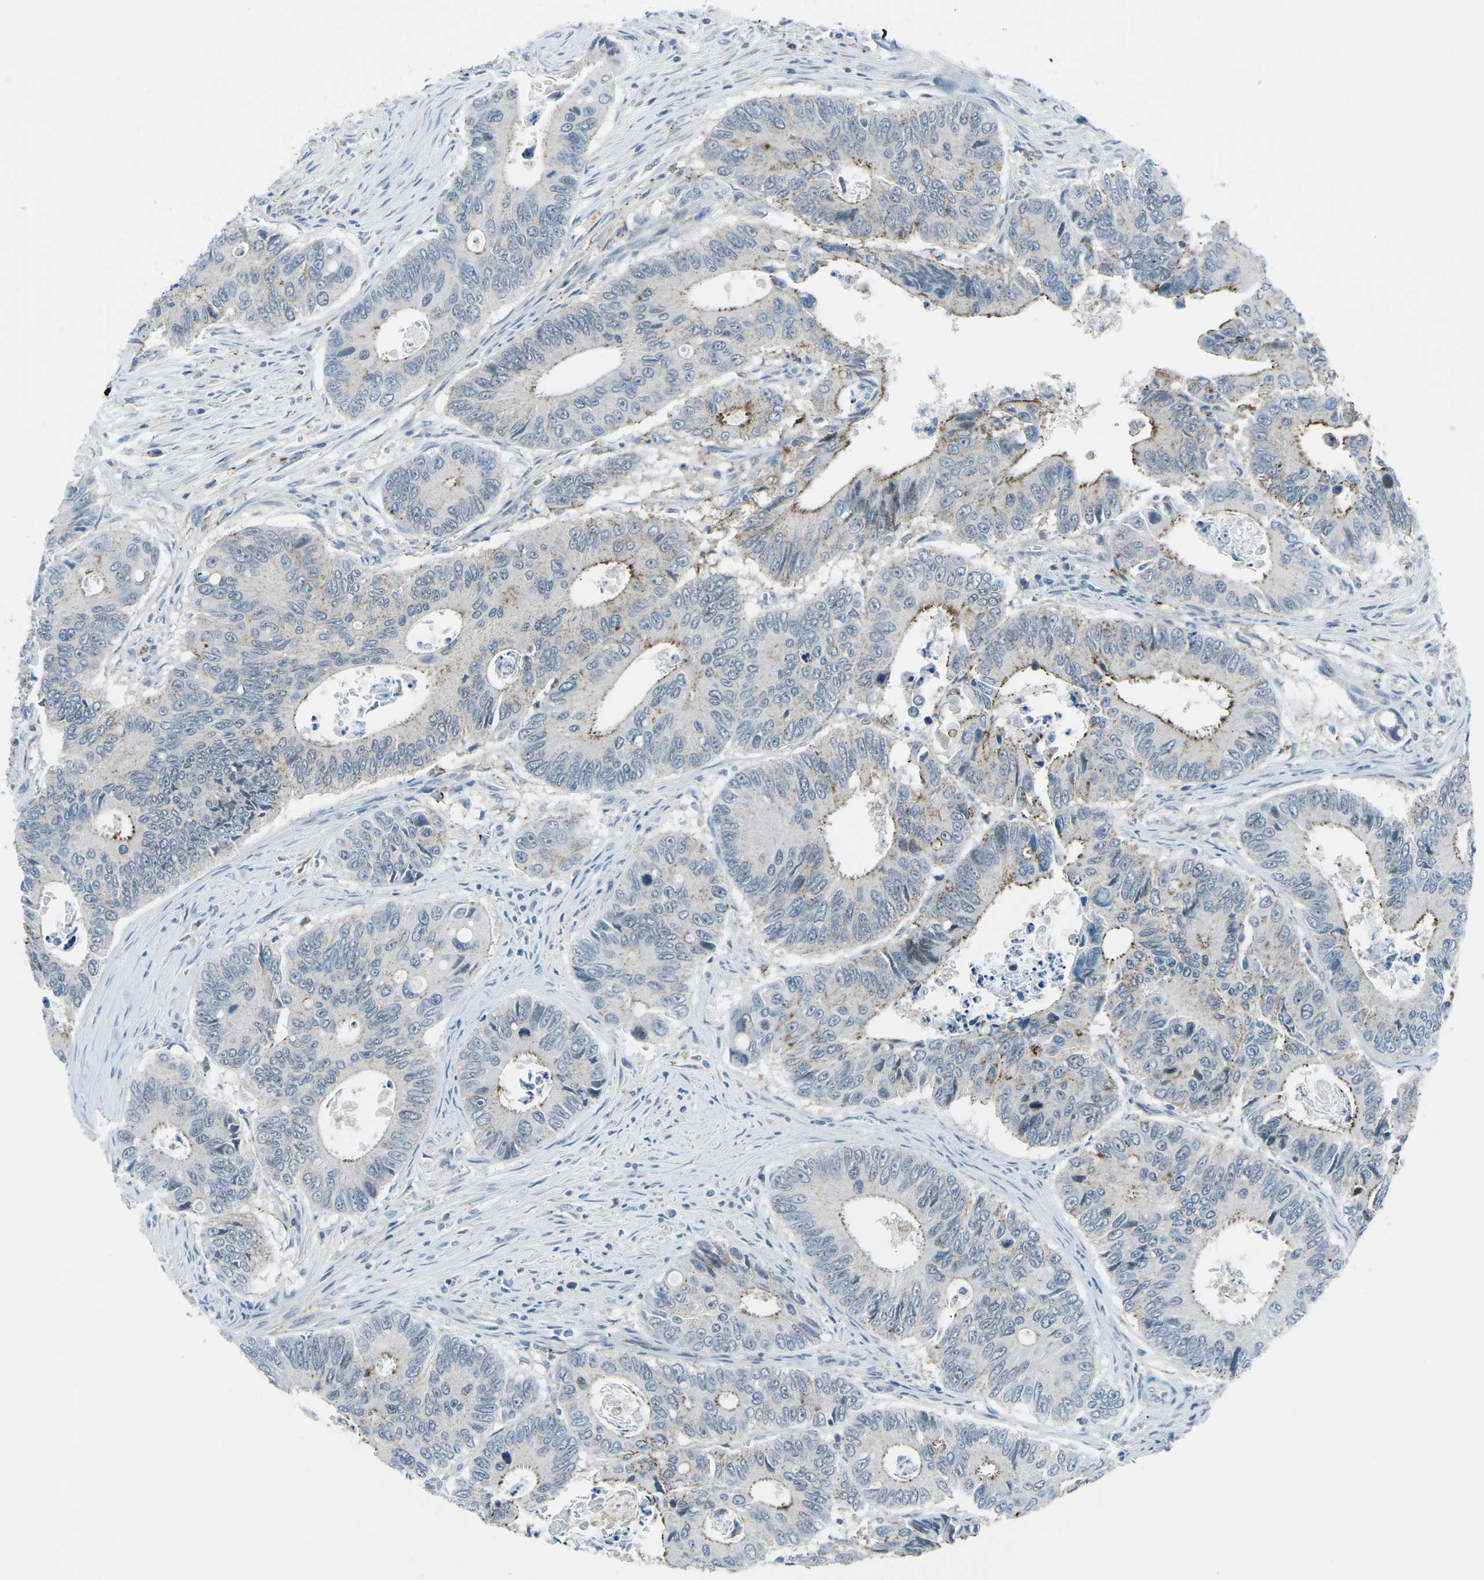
{"staining": {"intensity": "moderate", "quantity": "25%-75%", "location": "cytoplasmic/membranous"}, "tissue": "colorectal cancer", "cell_type": "Tumor cells", "image_type": "cancer", "snomed": [{"axis": "morphology", "description": "Inflammation, NOS"}, {"axis": "morphology", "description": "Adenocarcinoma, NOS"}, {"axis": "topography", "description": "Colon"}], "caption": "Immunohistochemical staining of human colorectal cancer (adenocarcinoma) demonstrates medium levels of moderate cytoplasmic/membranous protein positivity in approximately 25%-75% of tumor cells.", "gene": "PRKCA", "patient": {"sex": "male", "age": 72}}